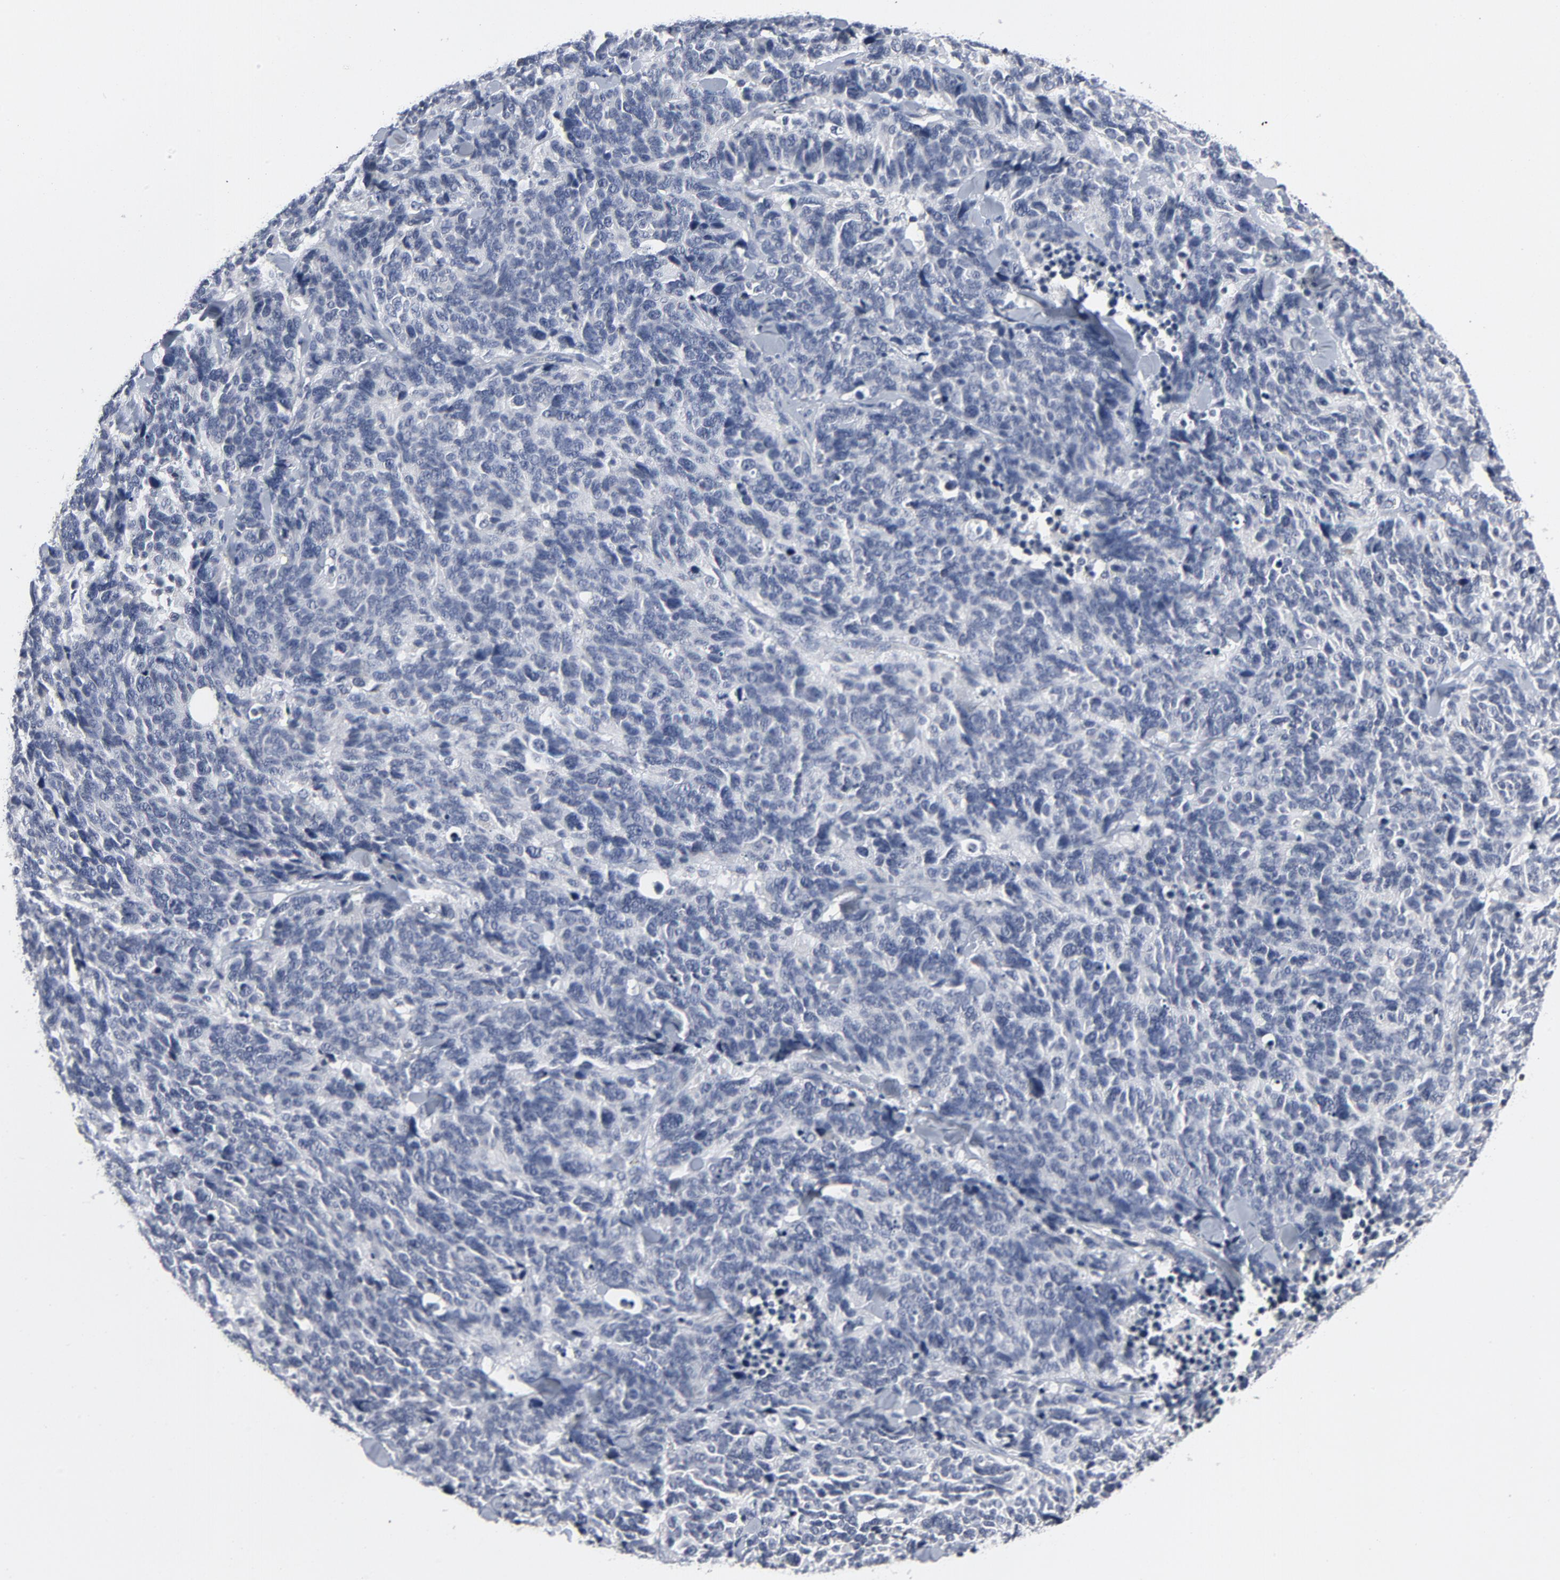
{"staining": {"intensity": "negative", "quantity": "none", "location": "none"}, "tissue": "lung cancer", "cell_type": "Tumor cells", "image_type": "cancer", "snomed": [{"axis": "morphology", "description": "Neoplasm, malignant, NOS"}, {"axis": "topography", "description": "Lung"}], "caption": "An immunohistochemistry (IHC) image of neoplasm (malignant) (lung) is shown. There is no staining in tumor cells of neoplasm (malignant) (lung).", "gene": "TCL1A", "patient": {"sex": "female", "age": 58}}